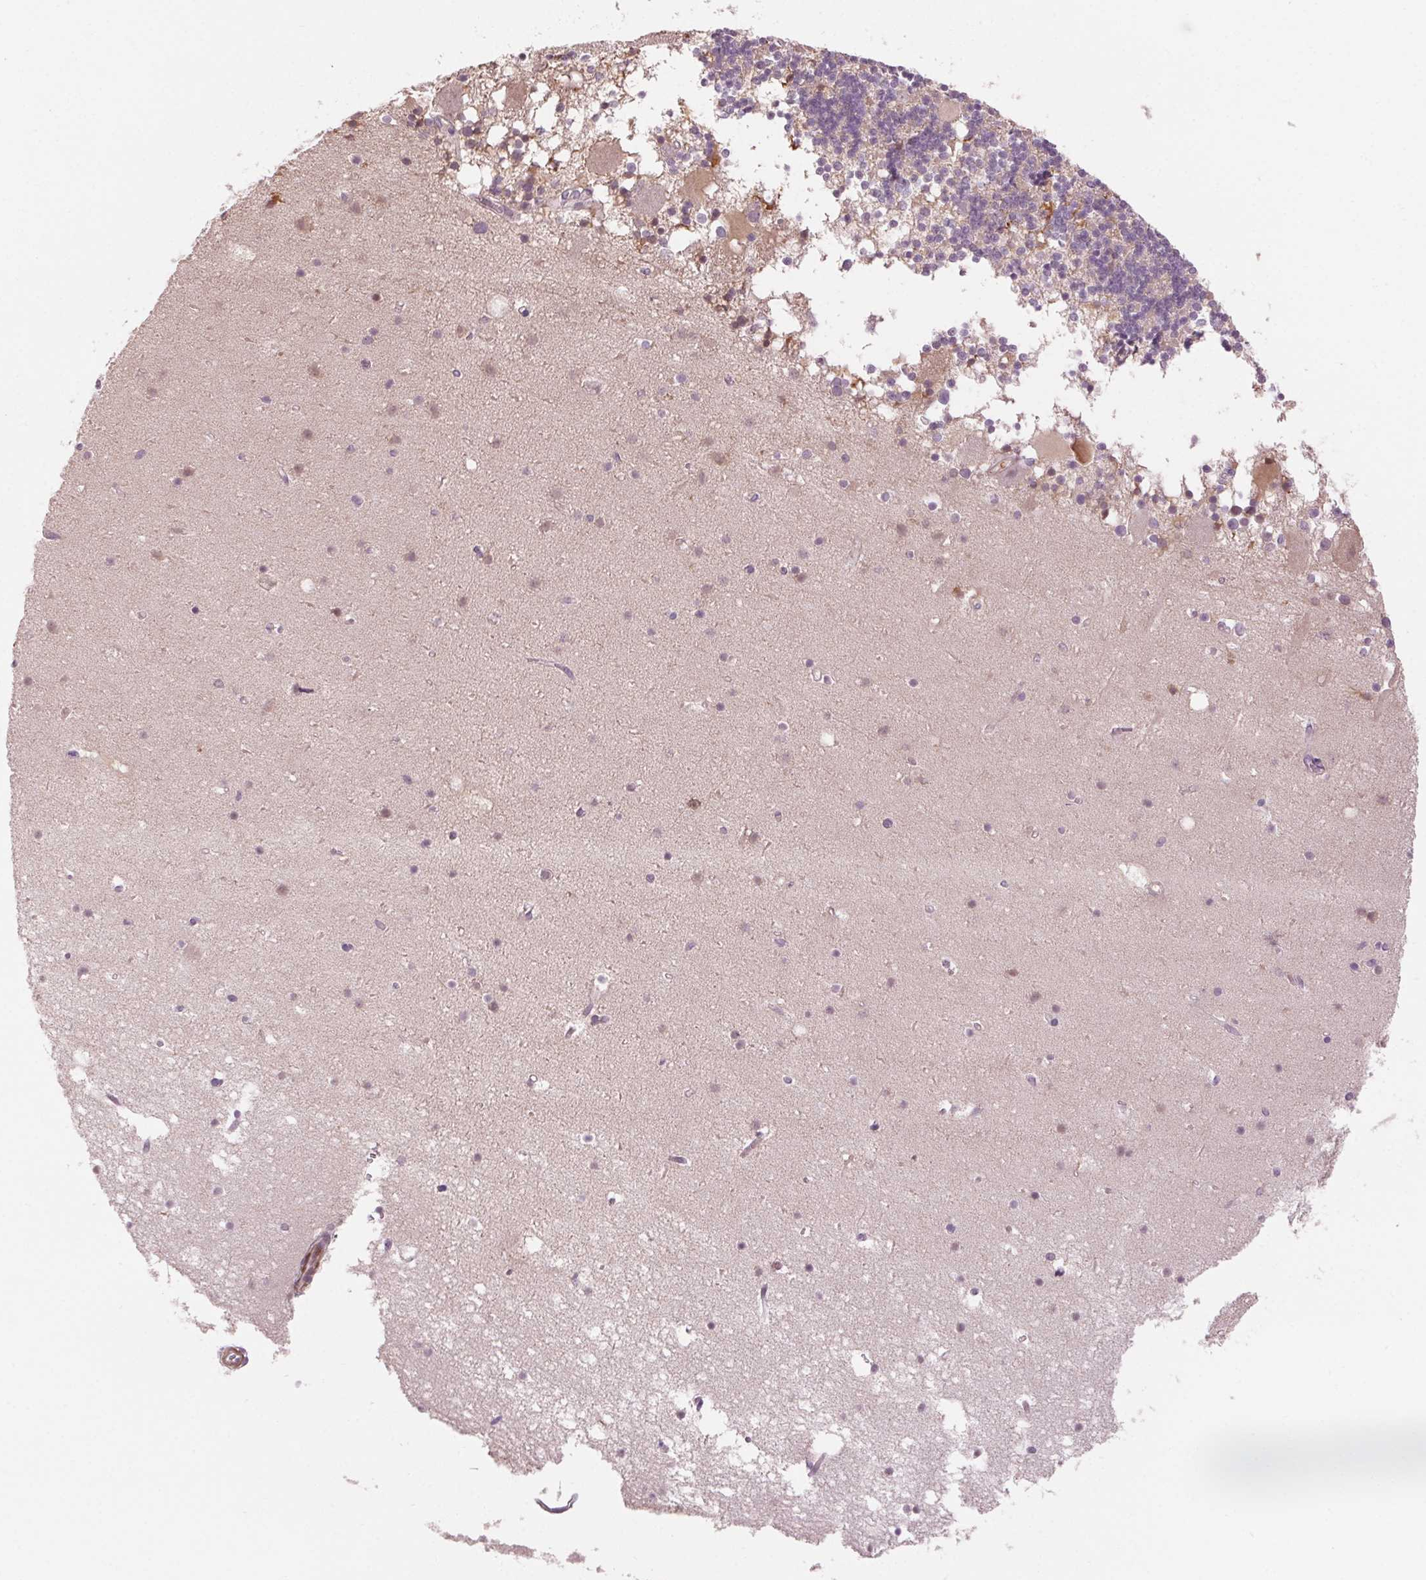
{"staining": {"intensity": "negative", "quantity": "none", "location": "none"}, "tissue": "cerebellum", "cell_type": "Cells in granular layer", "image_type": "normal", "snomed": [{"axis": "morphology", "description": "Normal tissue, NOS"}, {"axis": "topography", "description": "Cerebellum"}], "caption": "This is a histopathology image of IHC staining of benign cerebellum, which shows no positivity in cells in granular layer.", "gene": "HHLA2", "patient": {"sex": "male", "age": 70}}